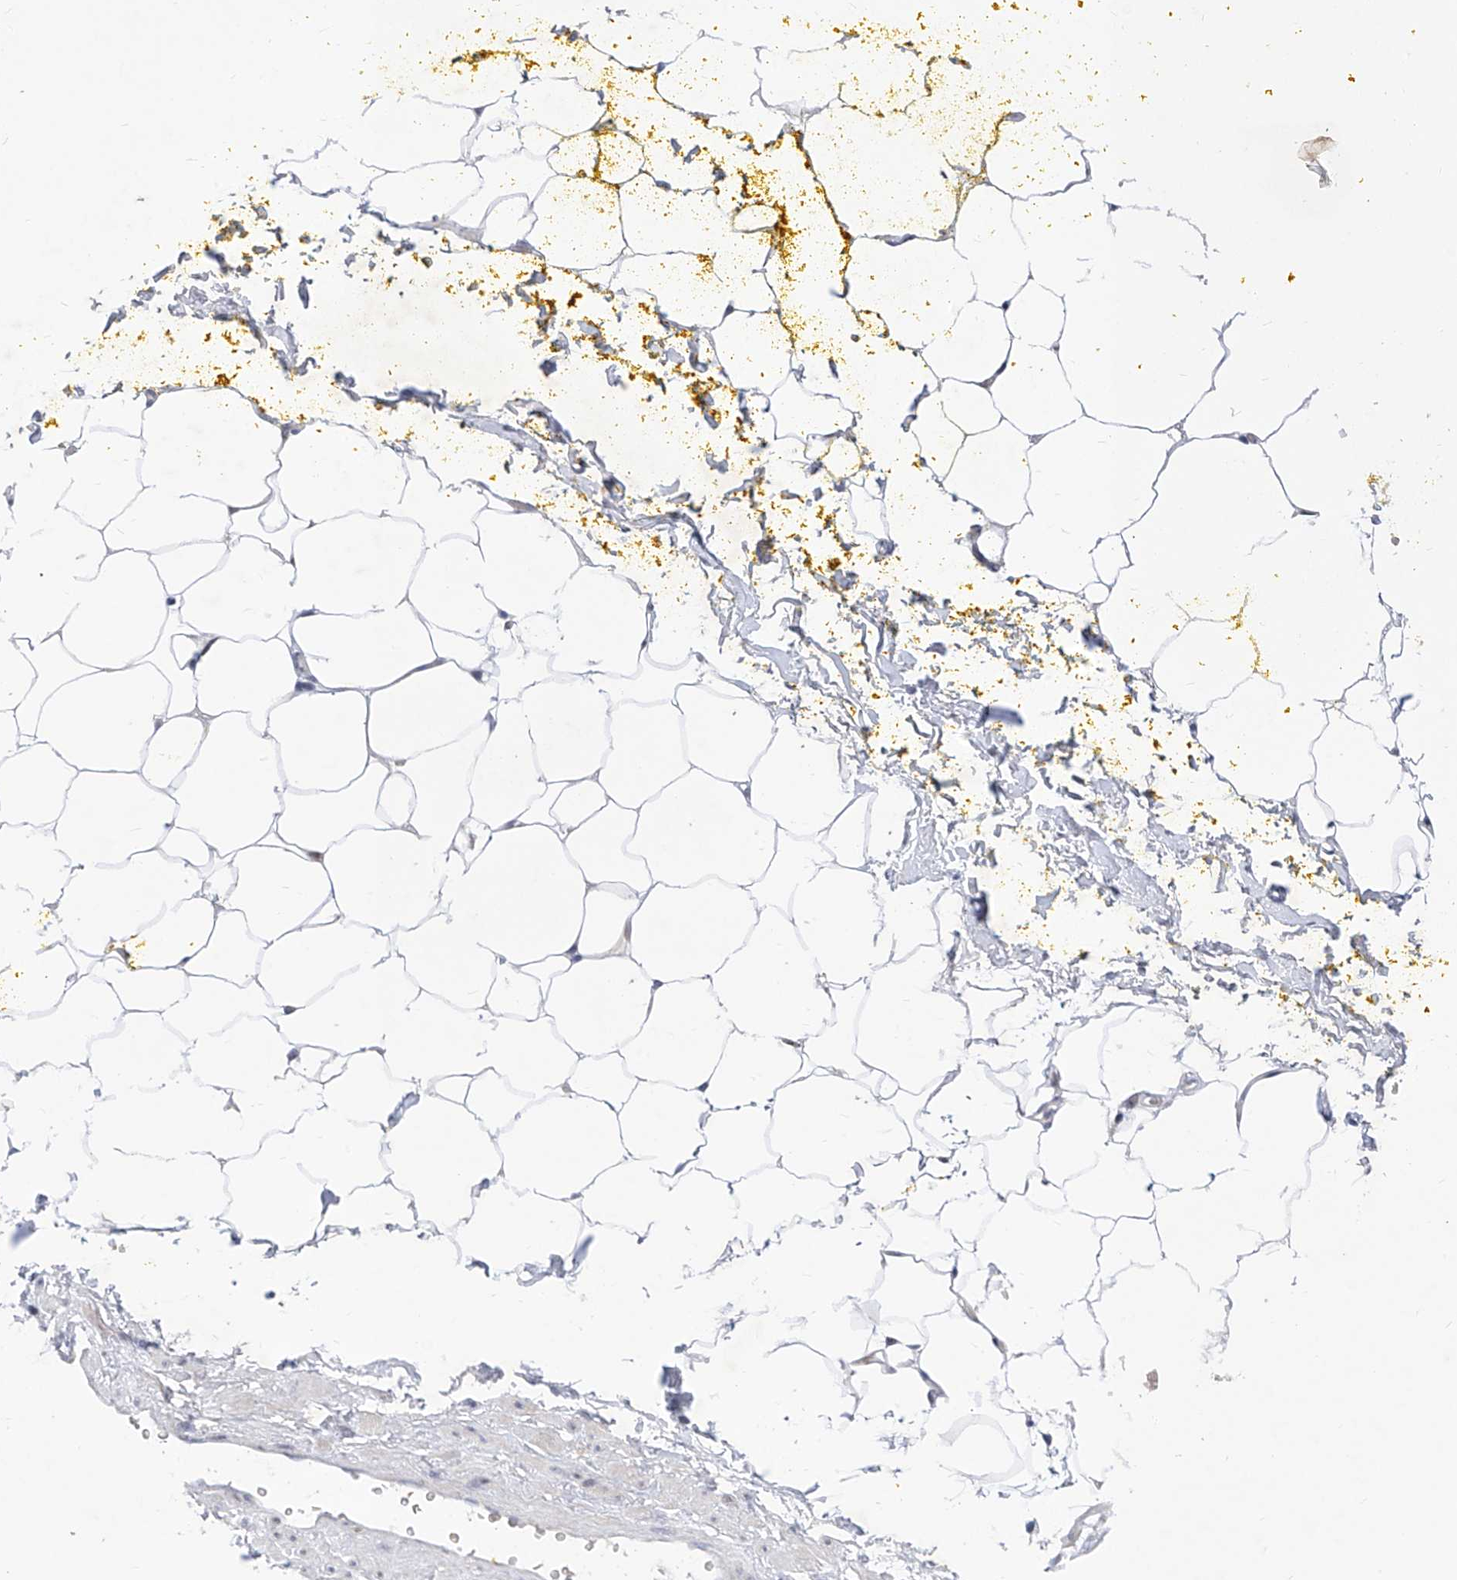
{"staining": {"intensity": "negative", "quantity": "none", "location": "none"}, "tissue": "adipose tissue", "cell_type": "Adipocytes", "image_type": "normal", "snomed": [{"axis": "morphology", "description": "Normal tissue, NOS"}, {"axis": "morphology", "description": "Adenocarcinoma, Low grade"}, {"axis": "topography", "description": "Prostate"}, {"axis": "topography", "description": "Peripheral nerve tissue"}], "caption": "Protein analysis of normal adipose tissue displays no significant expression in adipocytes.", "gene": "NUFIP1", "patient": {"sex": "male", "age": 63}}